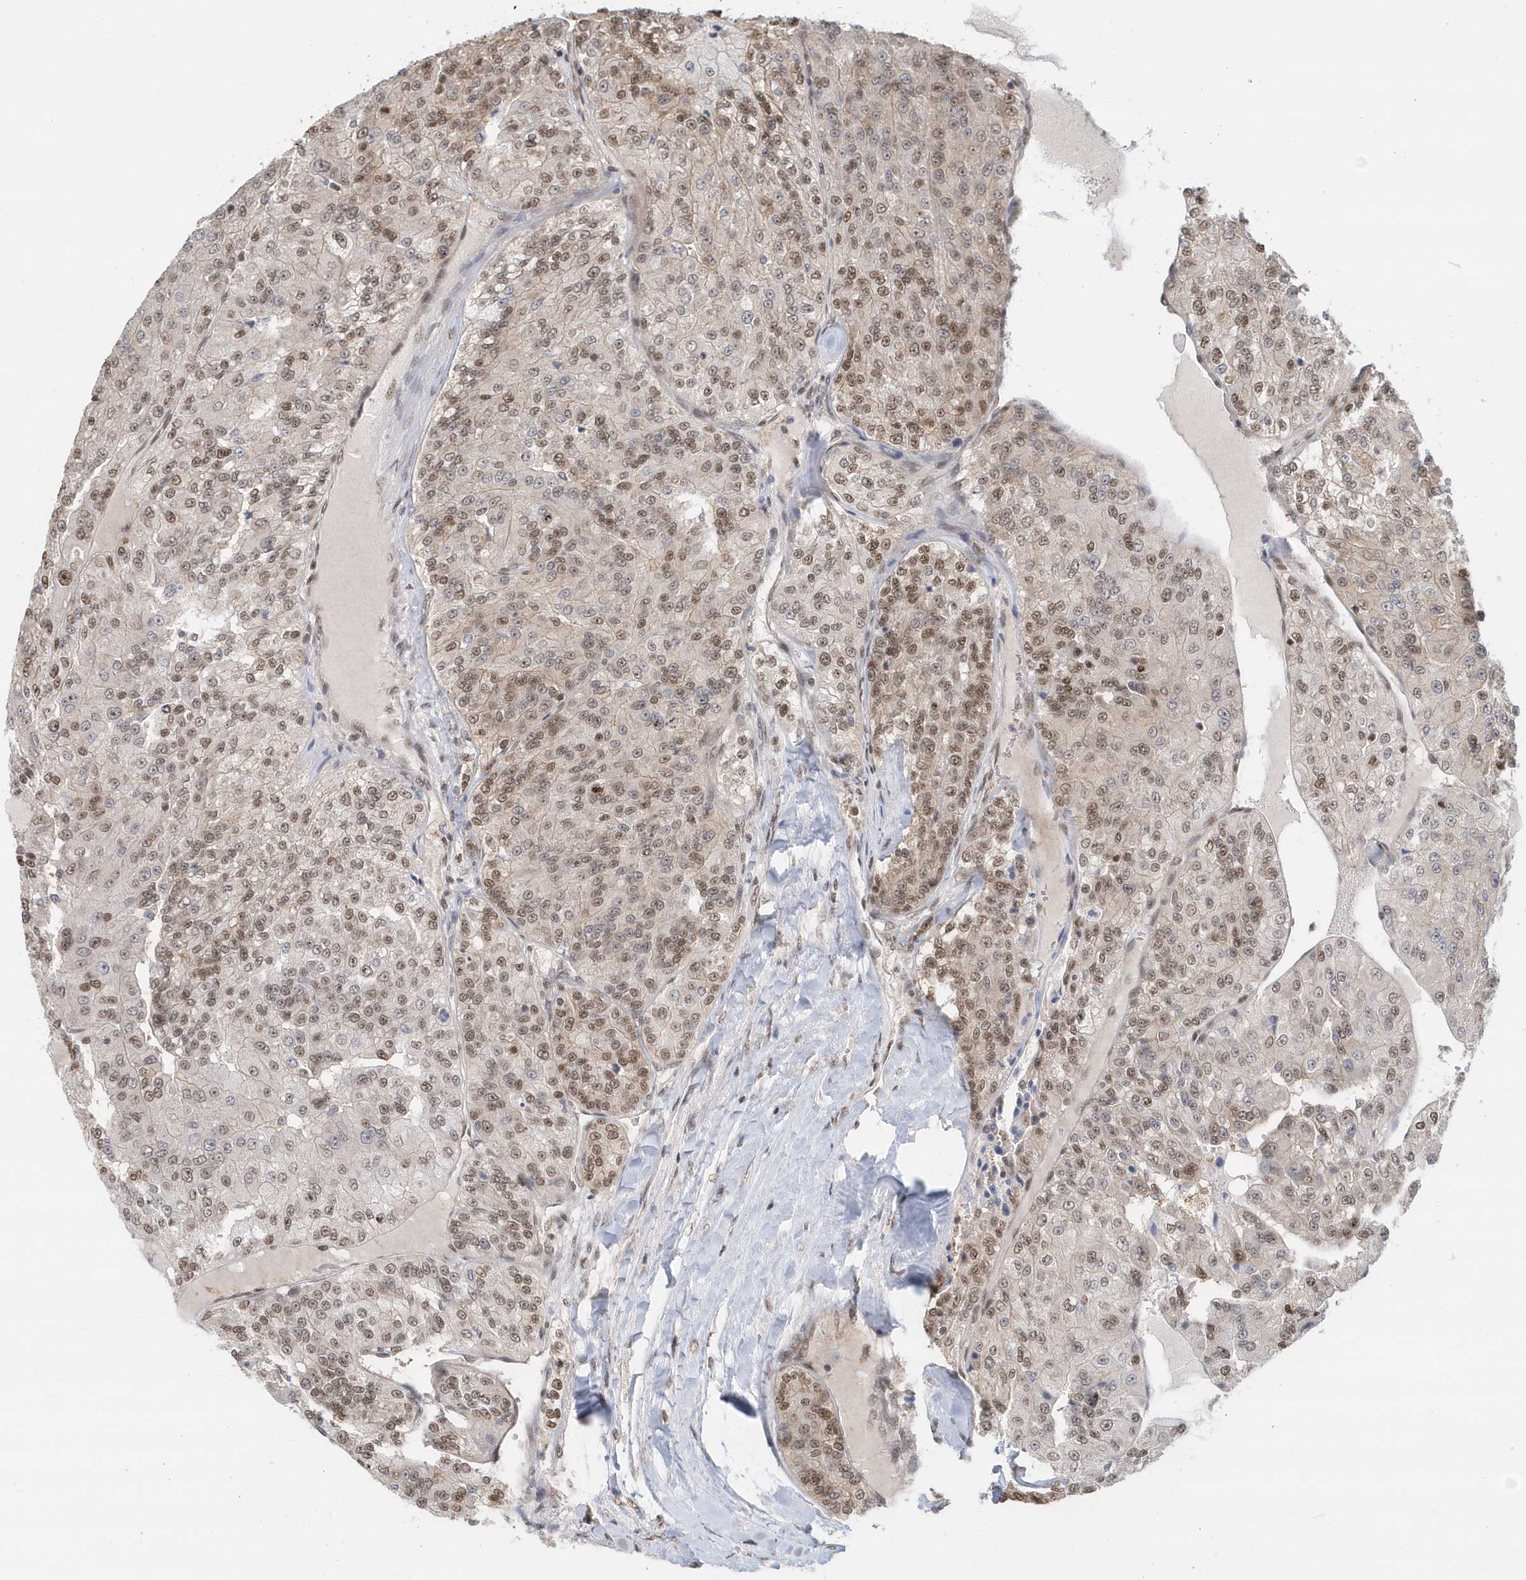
{"staining": {"intensity": "moderate", "quantity": ">75%", "location": "nuclear"}, "tissue": "renal cancer", "cell_type": "Tumor cells", "image_type": "cancer", "snomed": [{"axis": "morphology", "description": "Adenocarcinoma, NOS"}, {"axis": "topography", "description": "Kidney"}], "caption": "A medium amount of moderate nuclear staining is seen in about >75% of tumor cells in adenocarcinoma (renal) tissue. Using DAB (3,3'-diaminobenzidine) (brown) and hematoxylin (blue) stains, captured at high magnification using brightfield microscopy.", "gene": "SUMO2", "patient": {"sex": "female", "age": 63}}